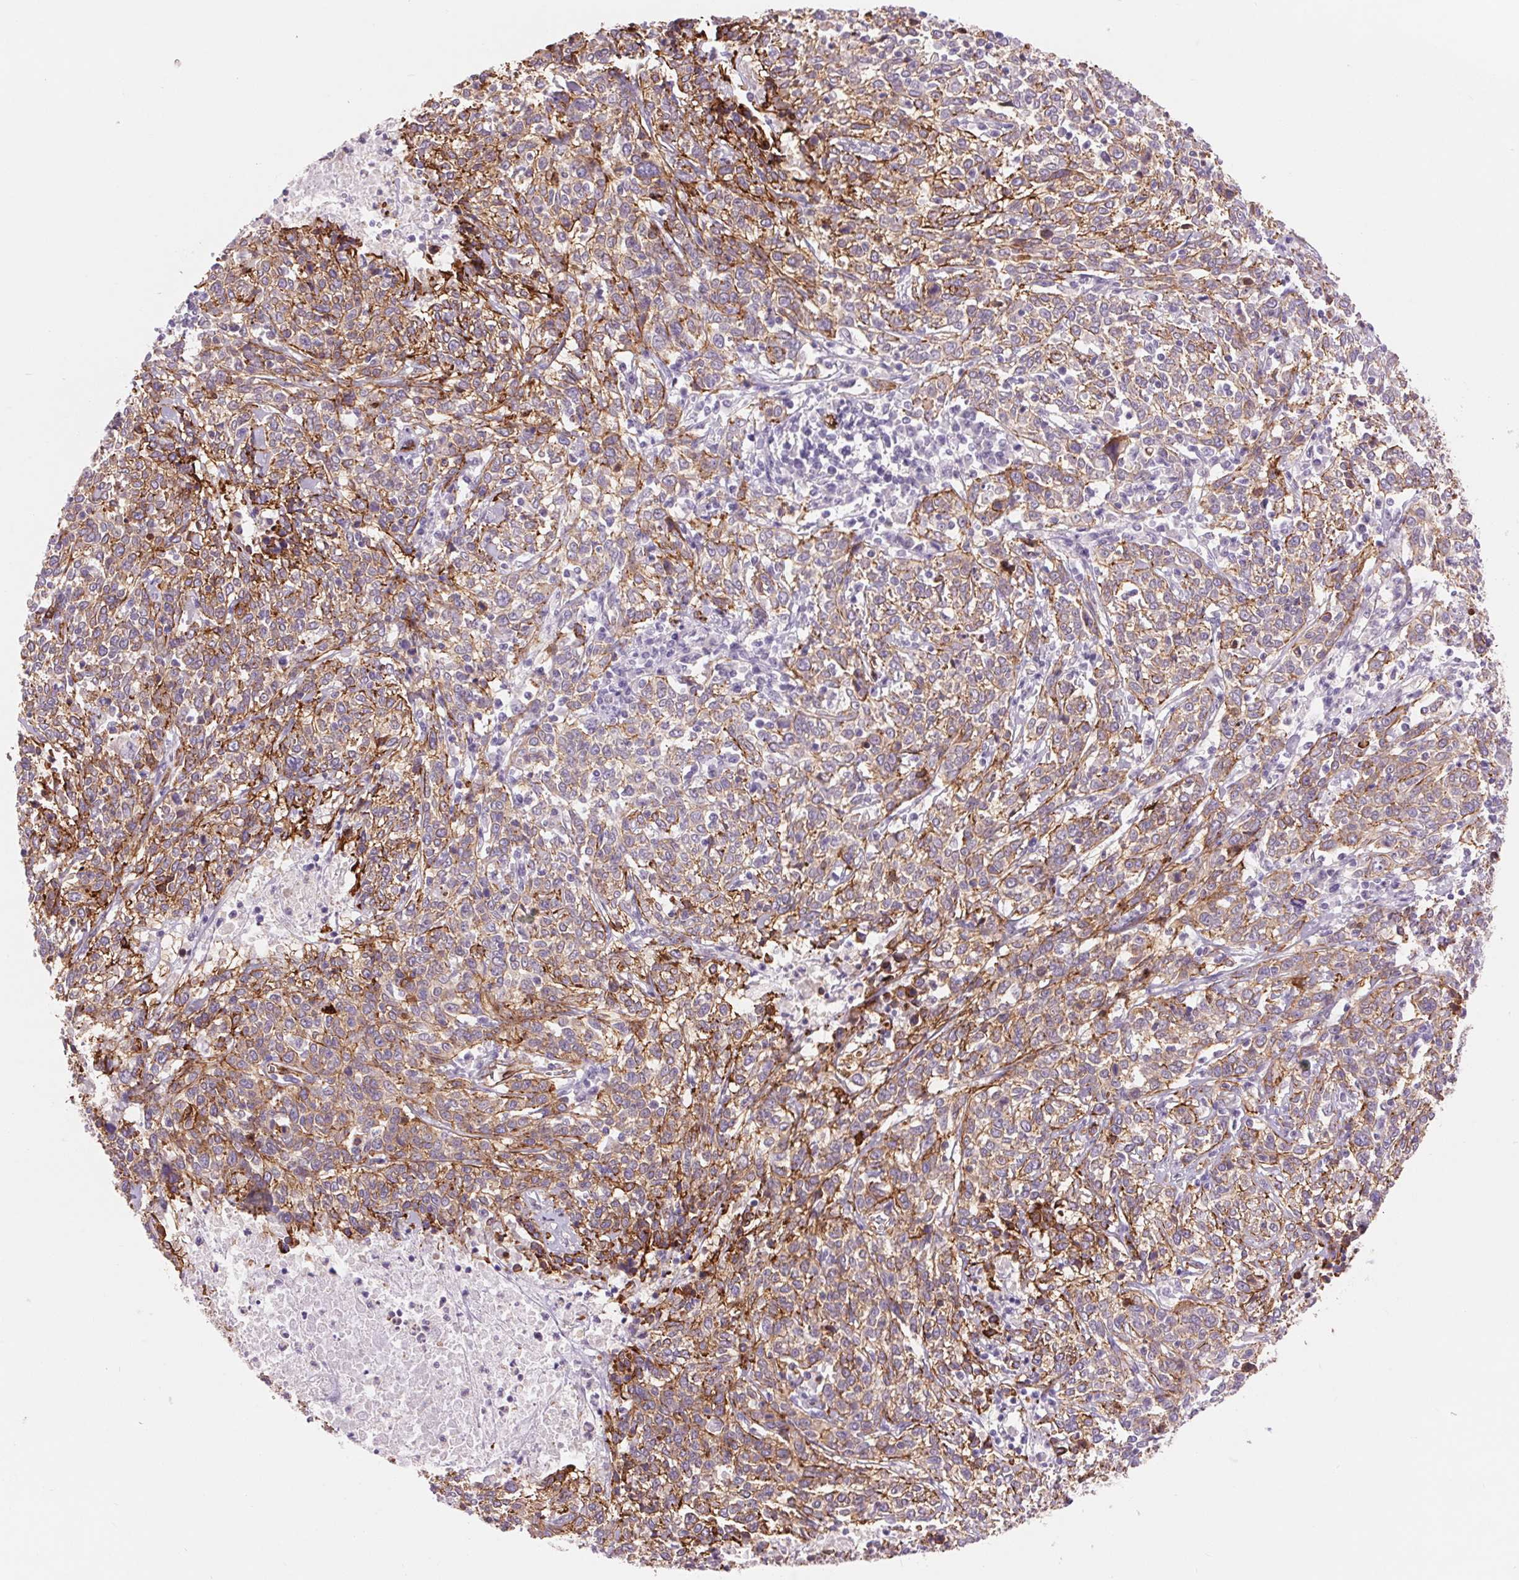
{"staining": {"intensity": "moderate", "quantity": ">75%", "location": "cytoplasmic/membranous"}, "tissue": "cervical cancer", "cell_type": "Tumor cells", "image_type": "cancer", "snomed": [{"axis": "morphology", "description": "Squamous cell carcinoma, NOS"}, {"axis": "topography", "description": "Cervix"}], "caption": "The immunohistochemical stain shows moderate cytoplasmic/membranous staining in tumor cells of cervical cancer (squamous cell carcinoma) tissue.", "gene": "DIXDC1", "patient": {"sex": "female", "age": 46}}